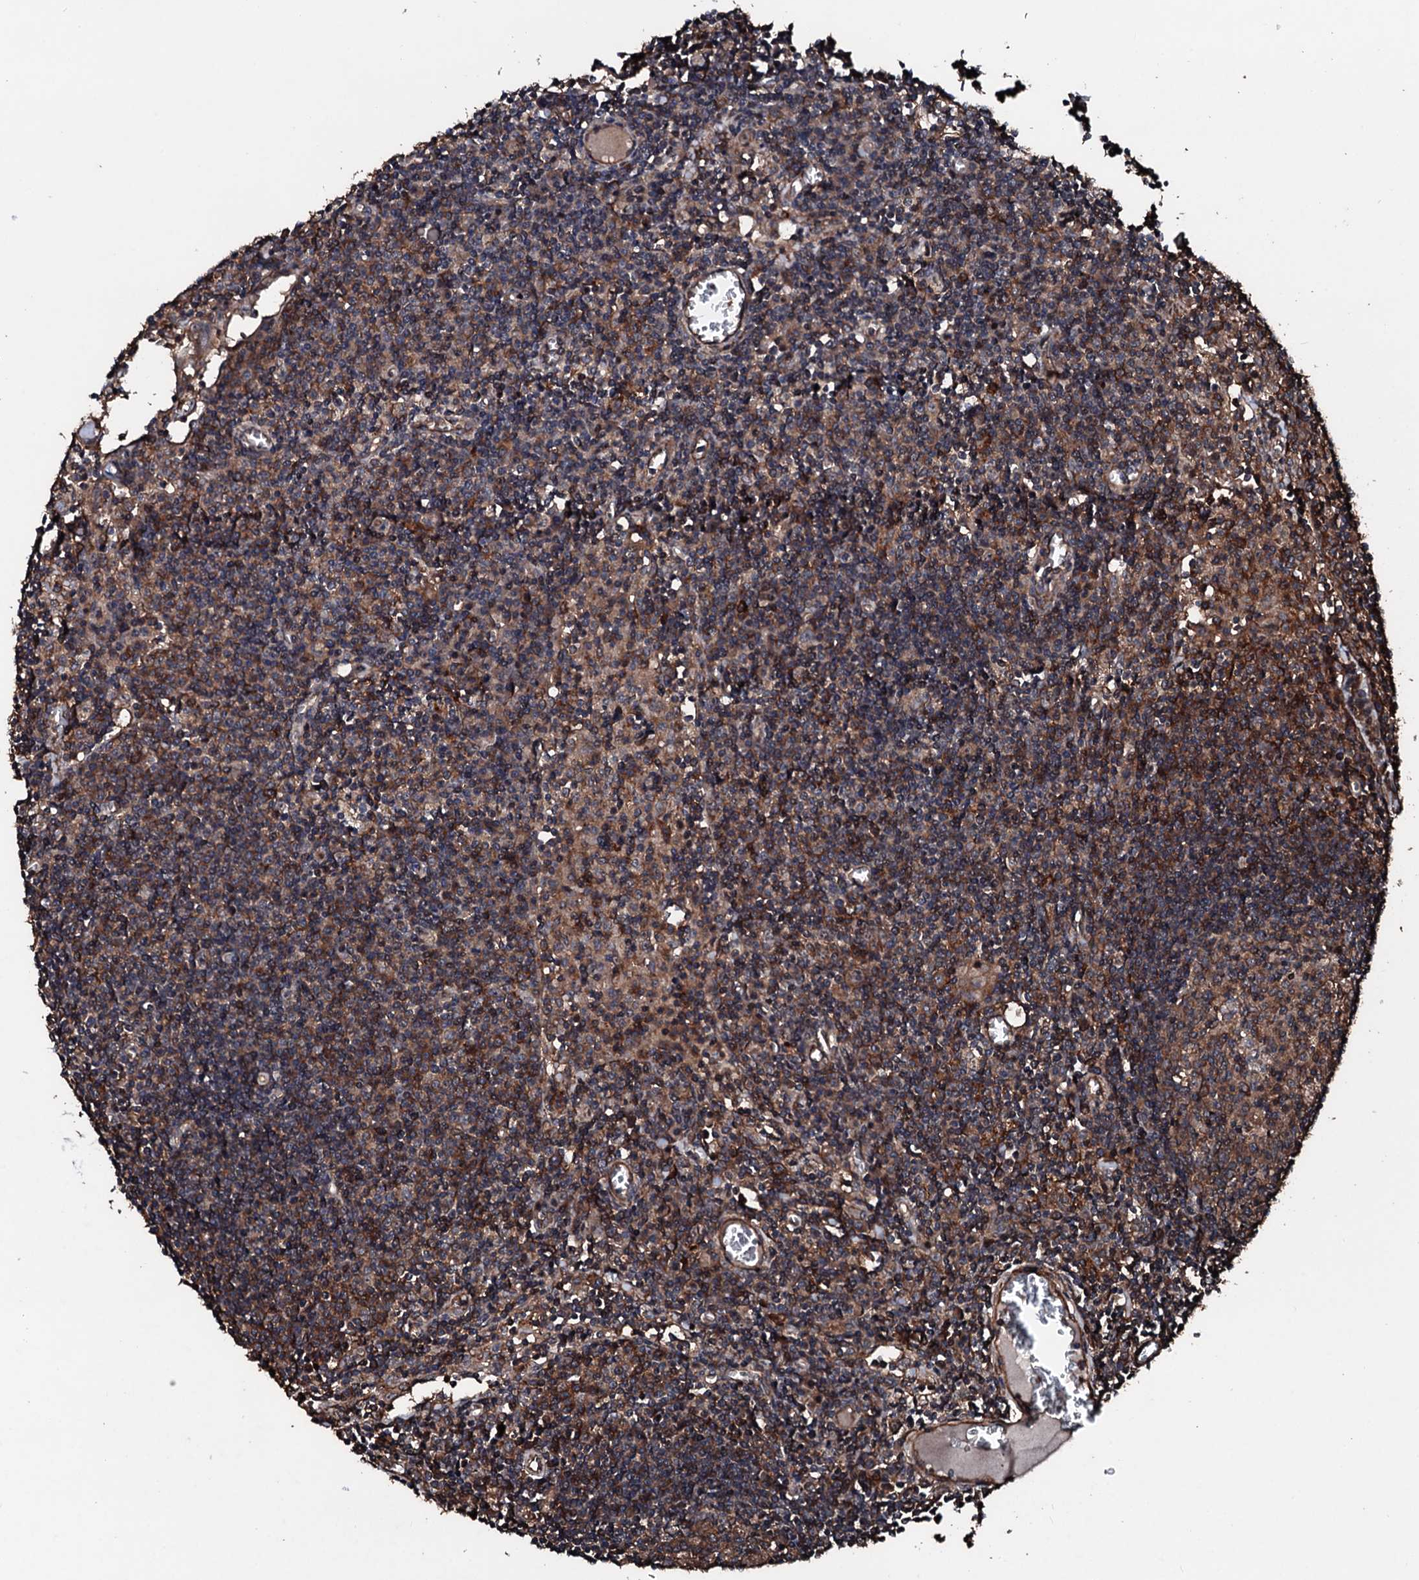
{"staining": {"intensity": "moderate", "quantity": "25%-75%", "location": "cytoplasmic/membranous"}, "tissue": "lymph node", "cell_type": "Germinal center cells", "image_type": "normal", "snomed": [{"axis": "morphology", "description": "Normal tissue, NOS"}, {"axis": "topography", "description": "Lymph node"}], "caption": "The micrograph demonstrates immunohistochemical staining of normal lymph node. There is moderate cytoplasmic/membranous expression is identified in about 25%-75% of germinal center cells. Using DAB (3,3'-diaminobenzidine) (brown) and hematoxylin (blue) stains, captured at high magnification using brightfield microscopy.", "gene": "KIF18A", "patient": {"sex": "female", "age": 55}}